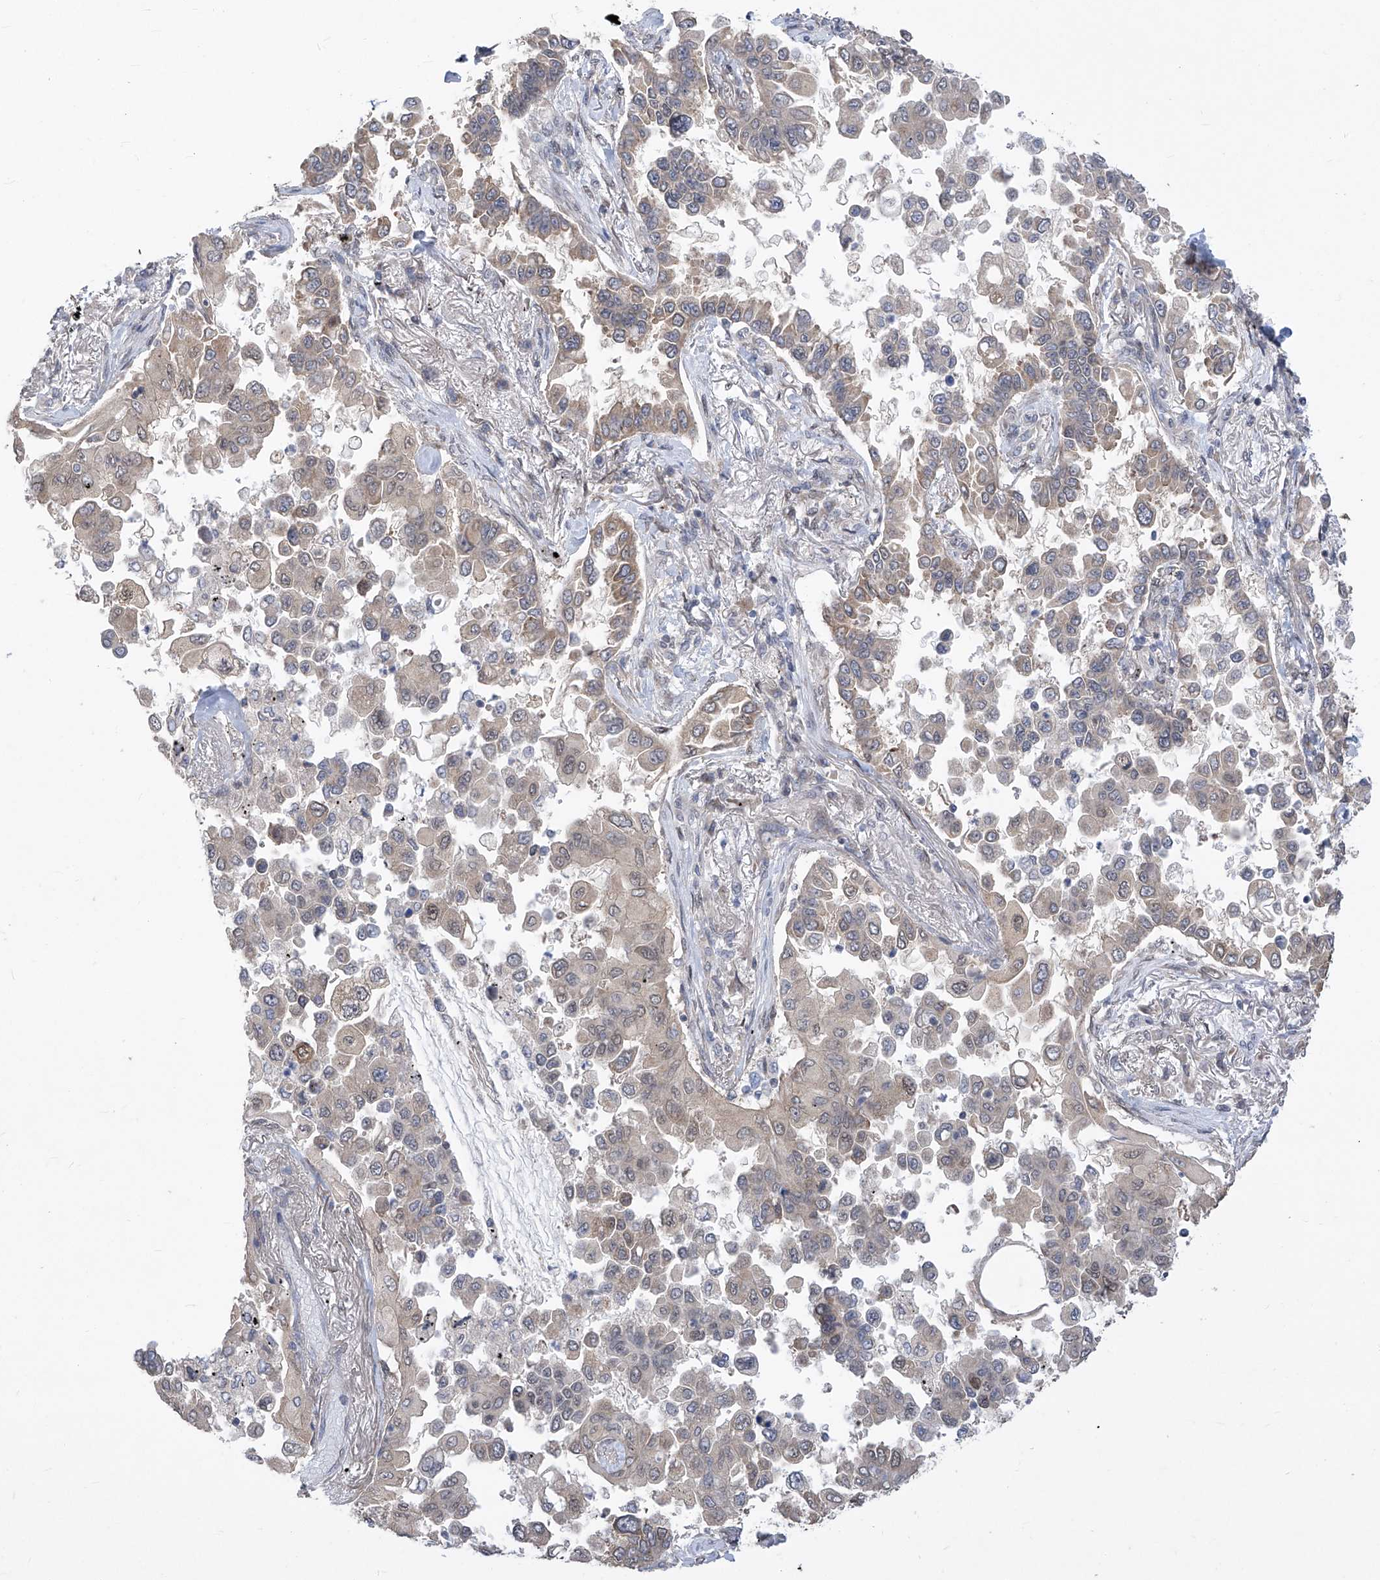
{"staining": {"intensity": "weak", "quantity": "25%-75%", "location": "cytoplasmic/membranous"}, "tissue": "lung cancer", "cell_type": "Tumor cells", "image_type": "cancer", "snomed": [{"axis": "morphology", "description": "Adenocarcinoma, NOS"}, {"axis": "topography", "description": "Lung"}], "caption": "Immunohistochemical staining of human lung adenocarcinoma exhibits low levels of weak cytoplasmic/membranous protein expression in approximately 25%-75% of tumor cells.", "gene": "CETN2", "patient": {"sex": "female", "age": 67}}